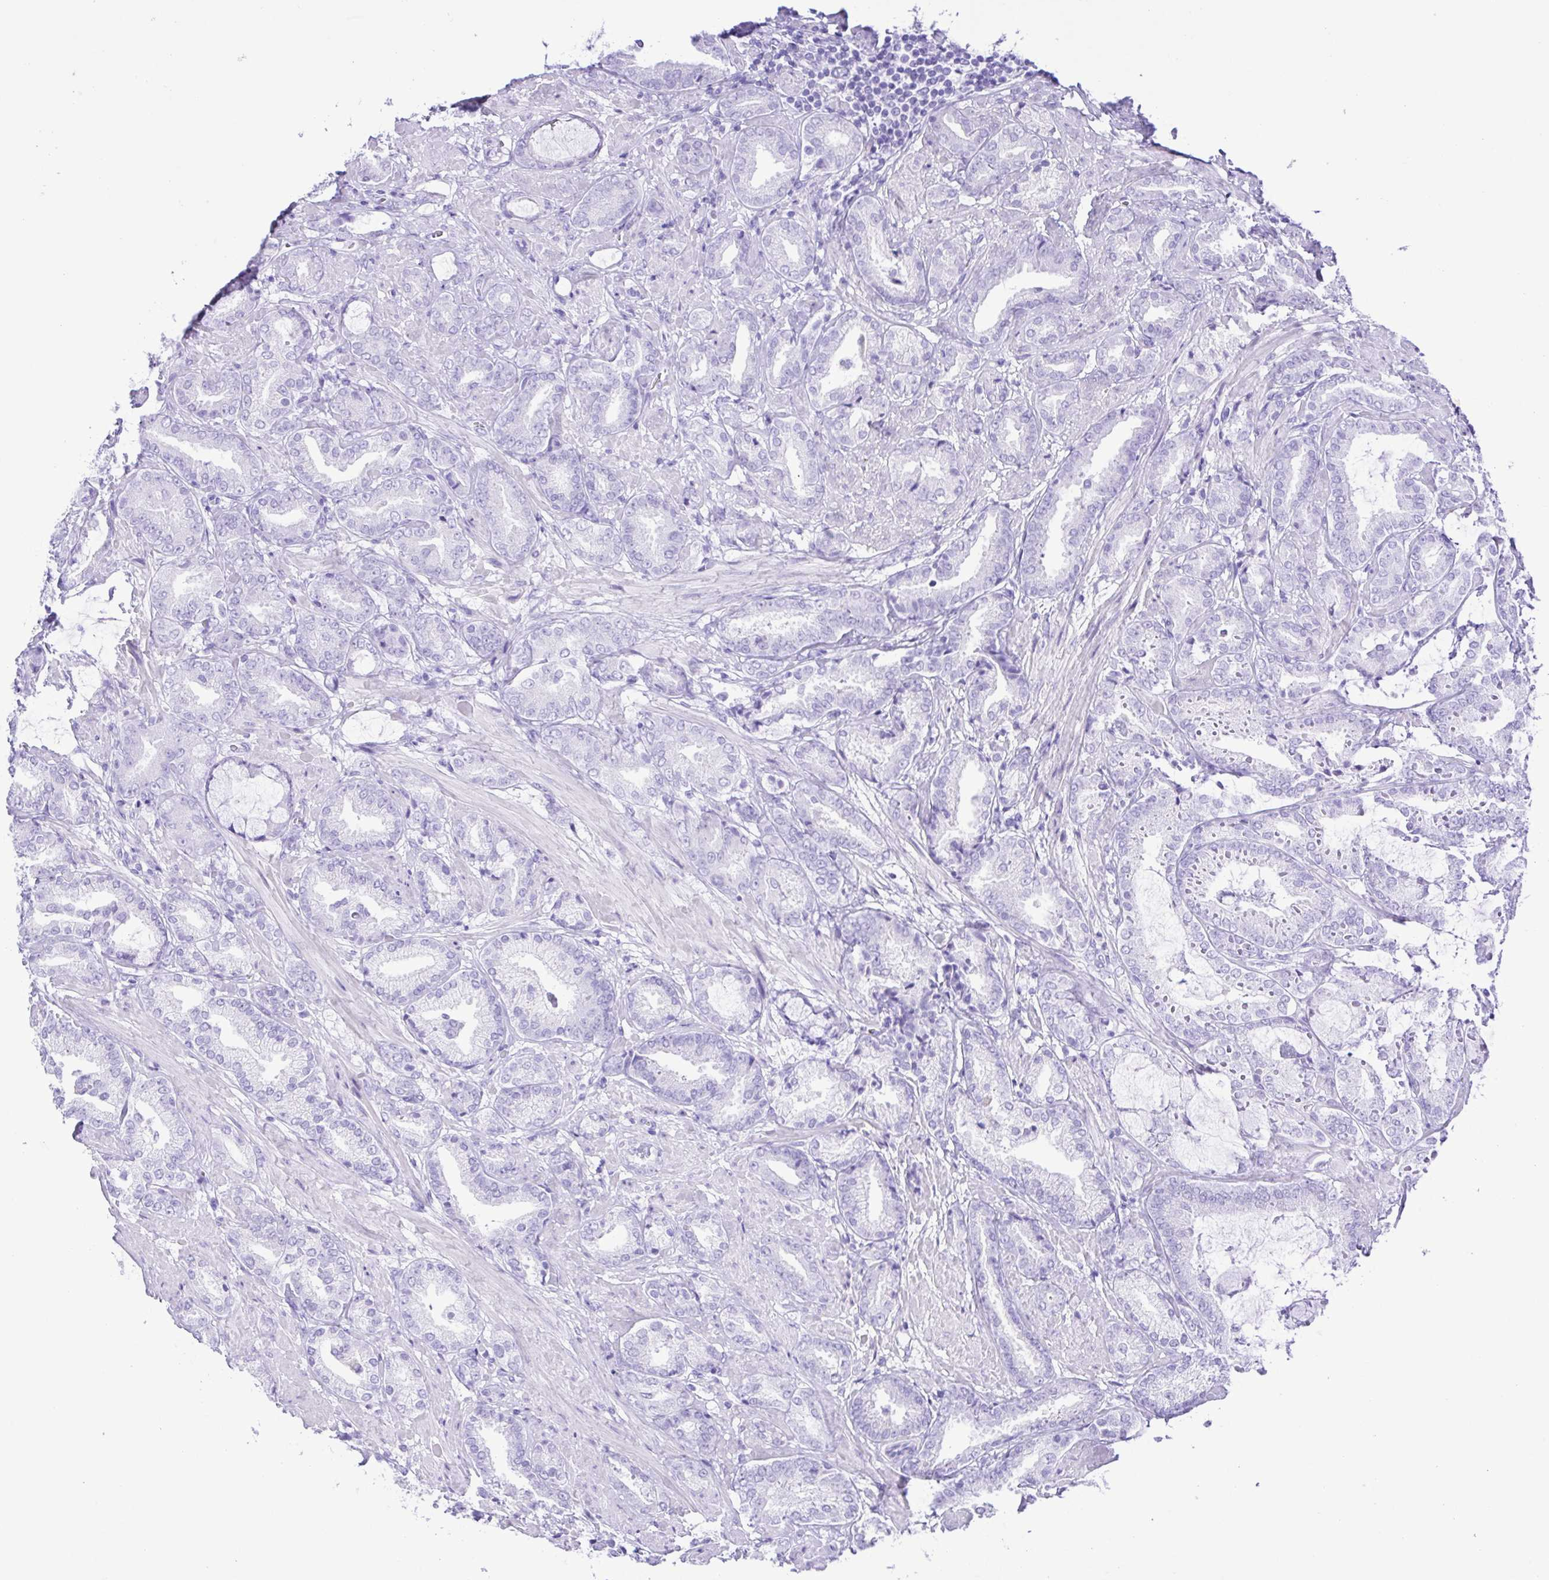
{"staining": {"intensity": "negative", "quantity": "none", "location": "none"}, "tissue": "prostate cancer", "cell_type": "Tumor cells", "image_type": "cancer", "snomed": [{"axis": "morphology", "description": "Adenocarcinoma, High grade"}, {"axis": "topography", "description": "Prostate"}], "caption": "High power microscopy photomicrograph of an immunohistochemistry (IHC) micrograph of prostate cancer (high-grade adenocarcinoma), revealing no significant expression in tumor cells.", "gene": "CASP14", "patient": {"sex": "male", "age": 56}}